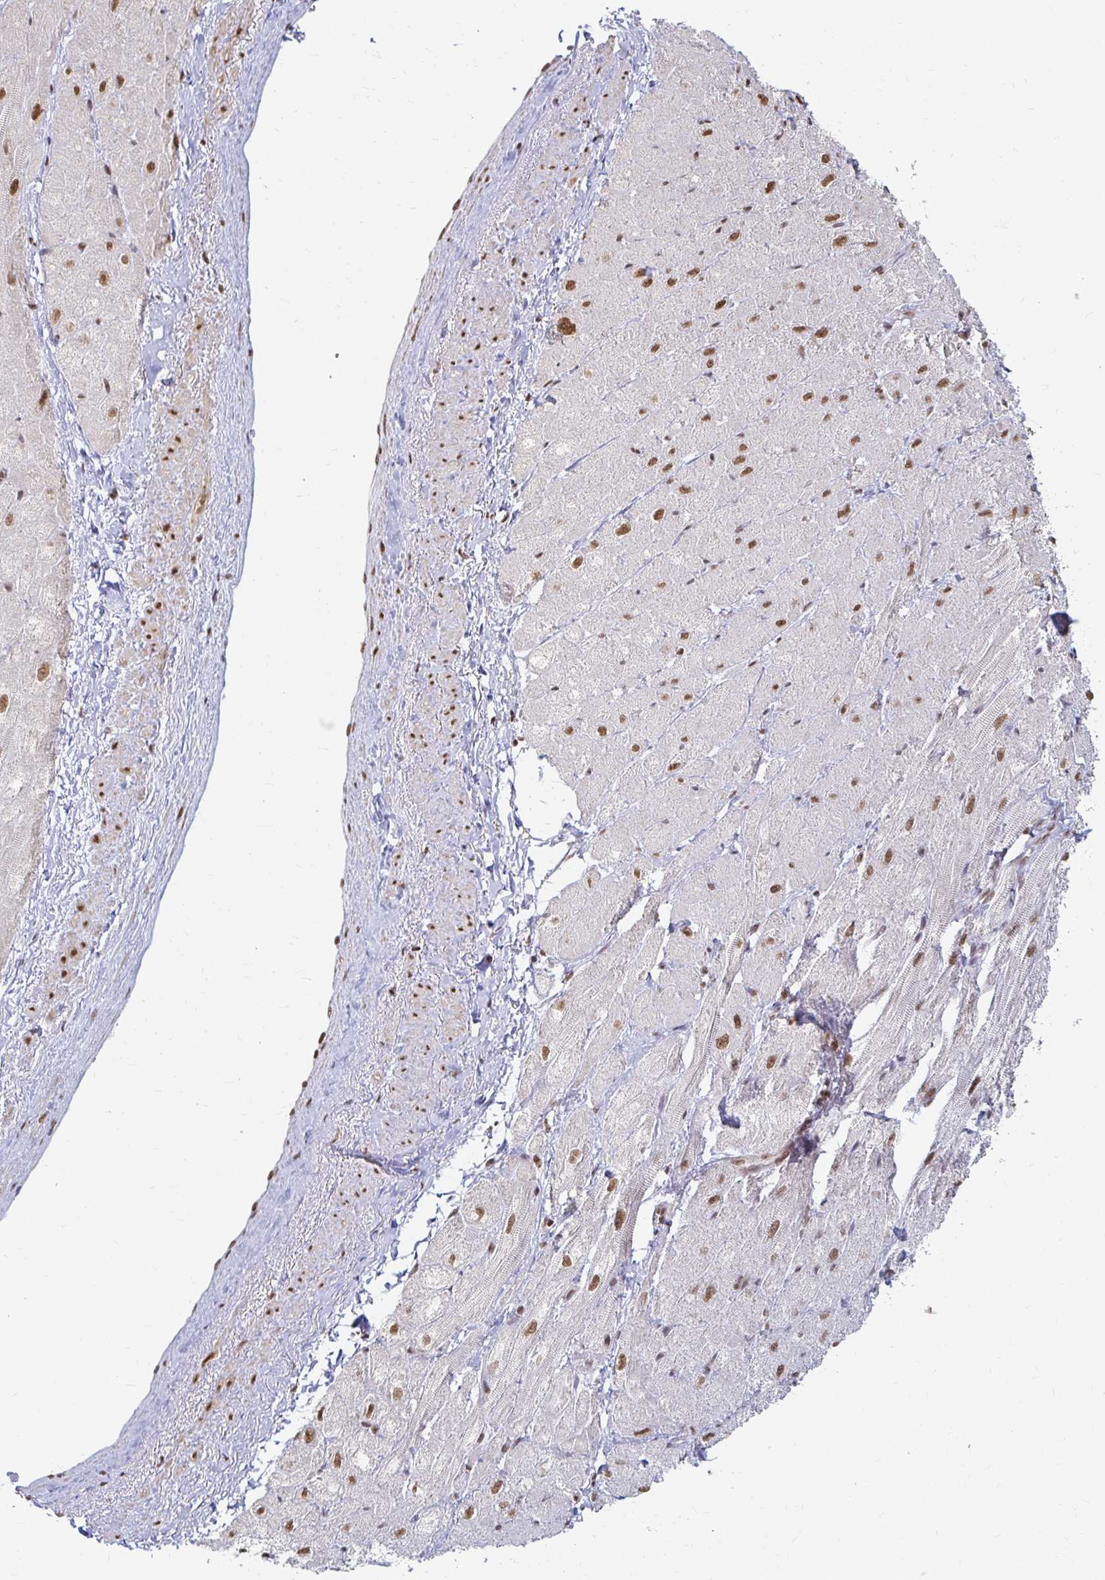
{"staining": {"intensity": "strong", "quantity": "25%-75%", "location": "nuclear"}, "tissue": "heart muscle", "cell_type": "Cardiomyocytes", "image_type": "normal", "snomed": [{"axis": "morphology", "description": "Normal tissue, NOS"}, {"axis": "topography", "description": "Heart"}], "caption": "Cardiomyocytes display high levels of strong nuclear staining in approximately 25%-75% of cells in unremarkable heart muscle.", "gene": "HNRNPU", "patient": {"sex": "male", "age": 62}}